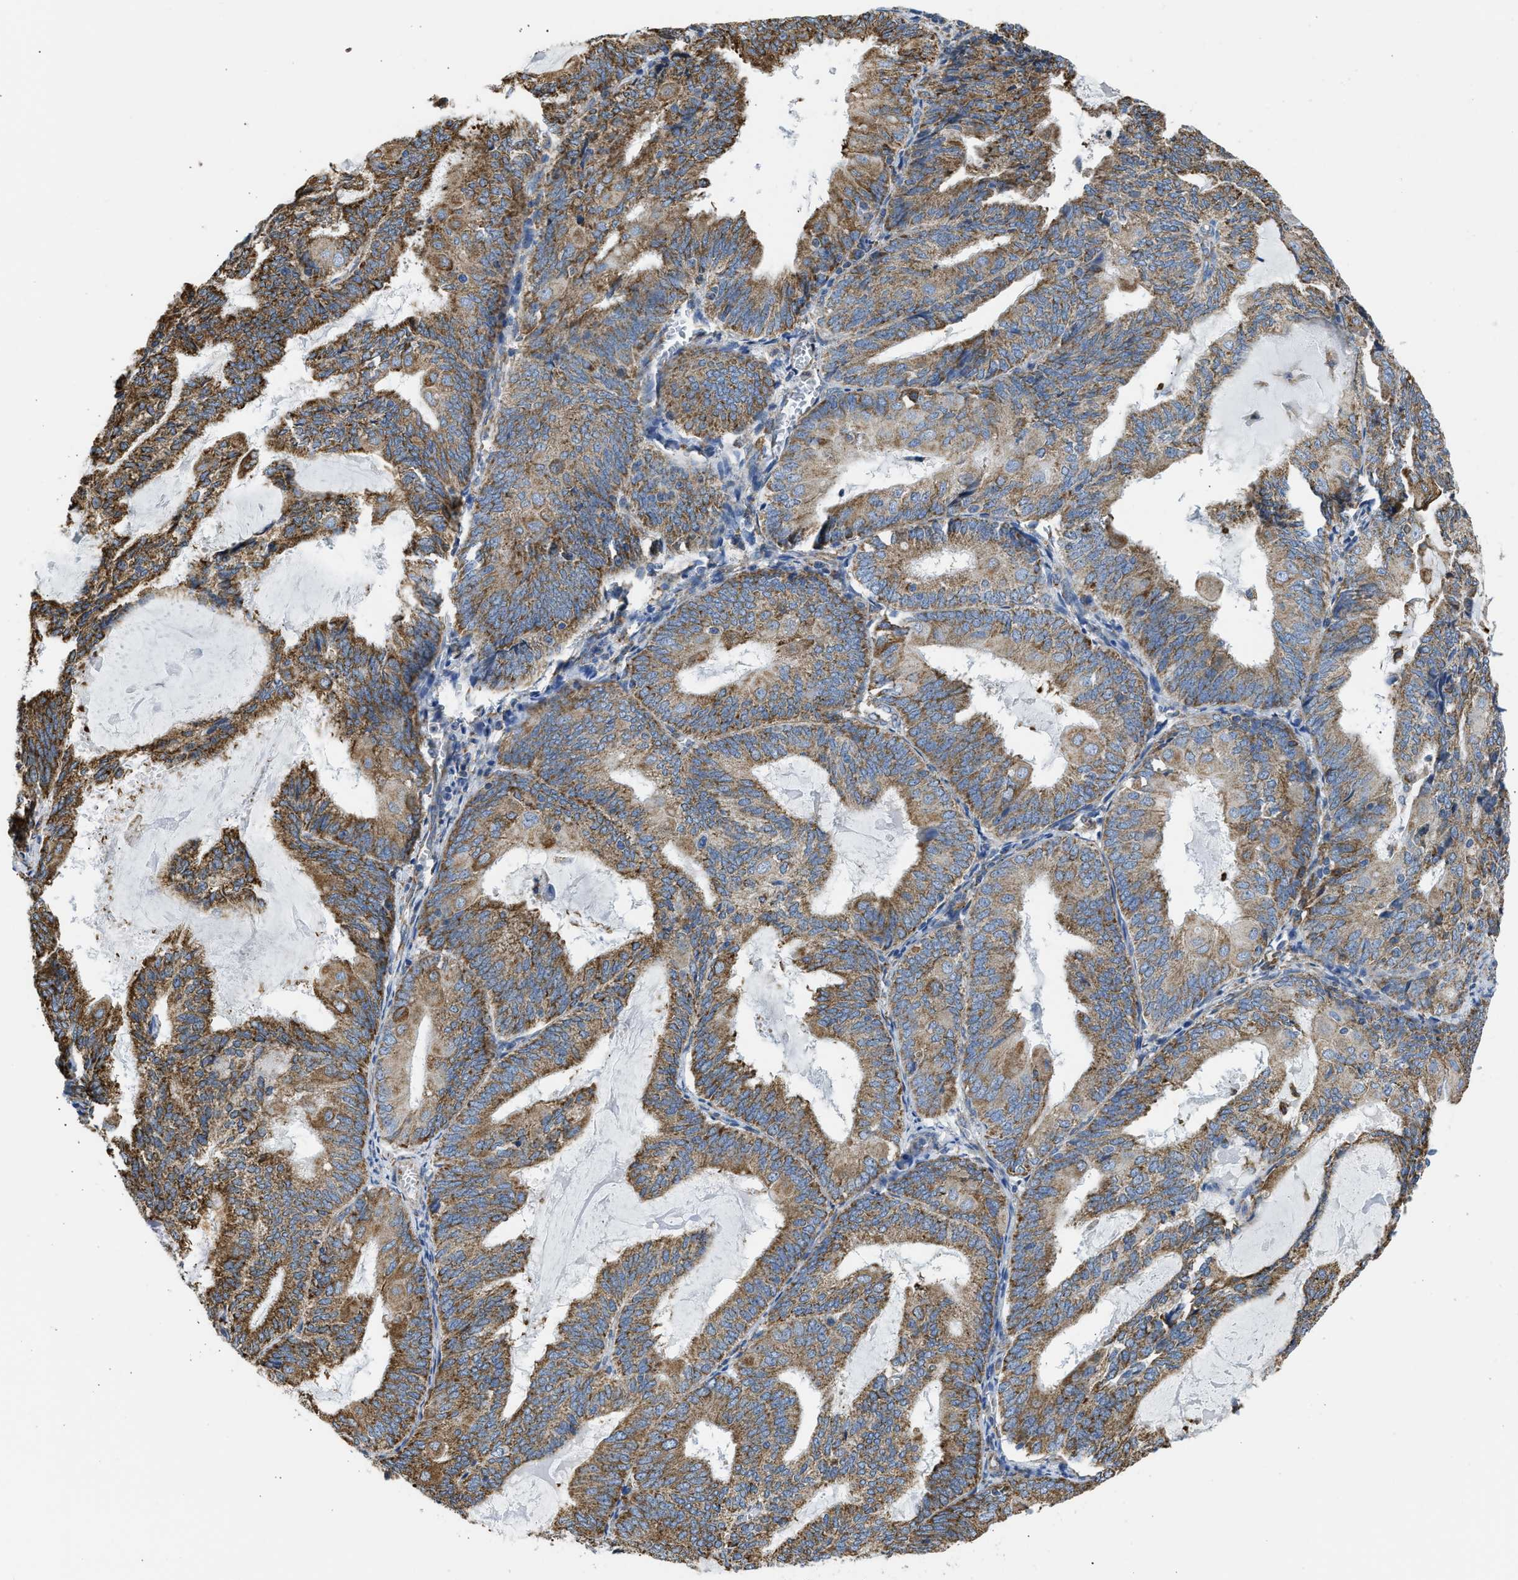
{"staining": {"intensity": "moderate", "quantity": ">75%", "location": "cytoplasmic/membranous"}, "tissue": "endometrial cancer", "cell_type": "Tumor cells", "image_type": "cancer", "snomed": [{"axis": "morphology", "description": "Adenocarcinoma, NOS"}, {"axis": "topography", "description": "Endometrium"}], "caption": "Human adenocarcinoma (endometrial) stained for a protein (brown) displays moderate cytoplasmic/membranous positive expression in about >75% of tumor cells.", "gene": "CYCS", "patient": {"sex": "female", "age": 81}}